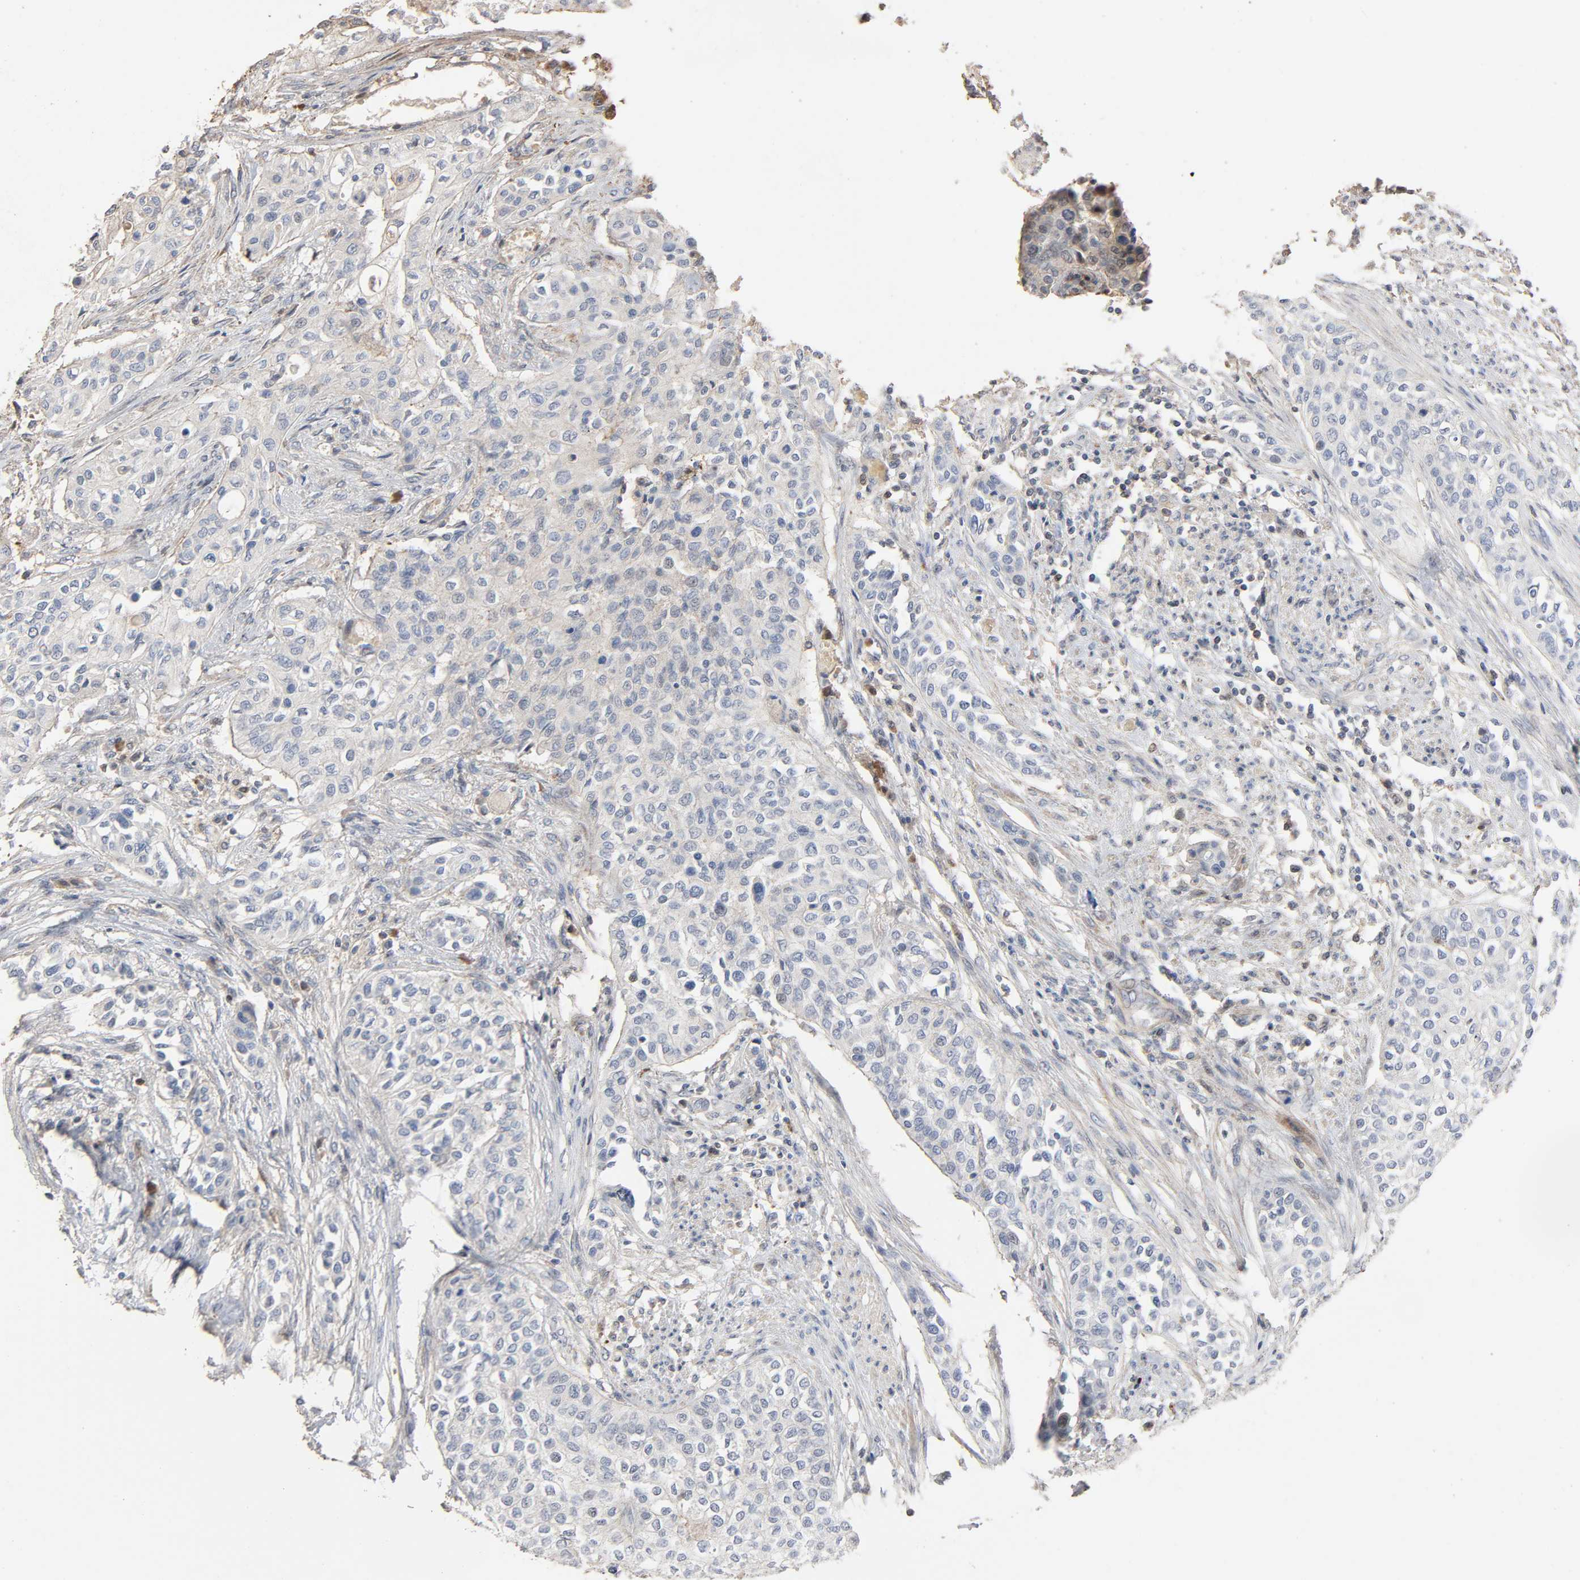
{"staining": {"intensity": "negative", "quantity": "none", "location": "none"}, "tissue": "urothelial cancer", "cell_type": "Tumor cells", "image_type": "cancer", "snomed": [{"axis": "morphology", "description": "Urothelial carcinoma, High grade"}, {"axis": "topography", "description": "Urinary bladder"}], "caption": "There is no significant expression in tumor cells of urothelial cancer.", "gene": "CDK6", "patient": {"sex": "male", "age": 74}}